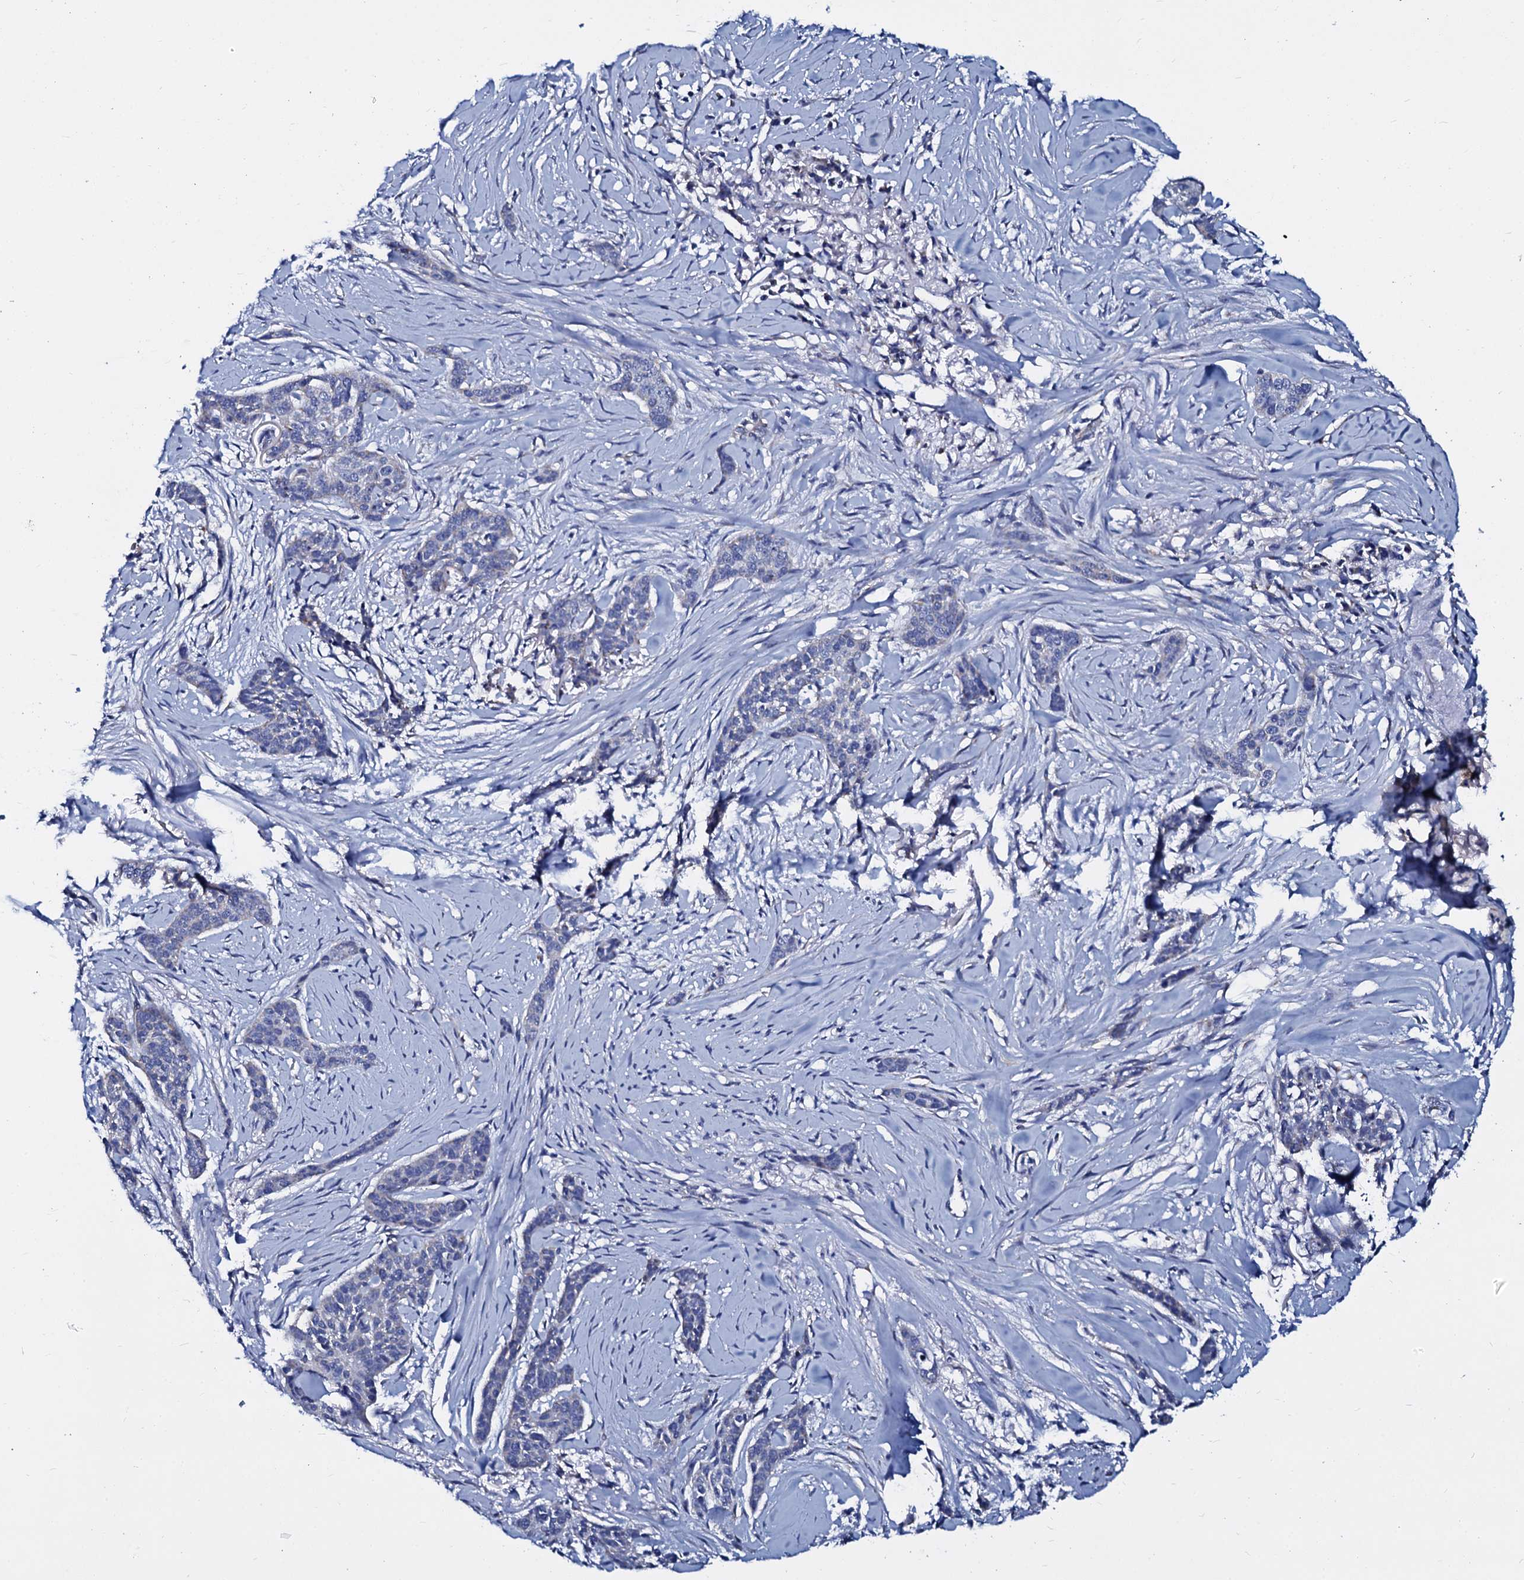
{"staining": {"intensity": "negative", "quantity": "none", "location": "none"}, "tissue": "skin cancer", "cell_type": "Tumor cells", "image_type": "cancer", "snomed": [{"axis": "morphology", "description": "Basal cell carcinoma"}, {"axis": "topography", "description": "Skin"}], "caption": "An image of skin cancer stained for a protein demonstrates no brown staining in tumor cells.", "gene": "SLC37A4", "patient": {"sex": "female", "age": 64}}